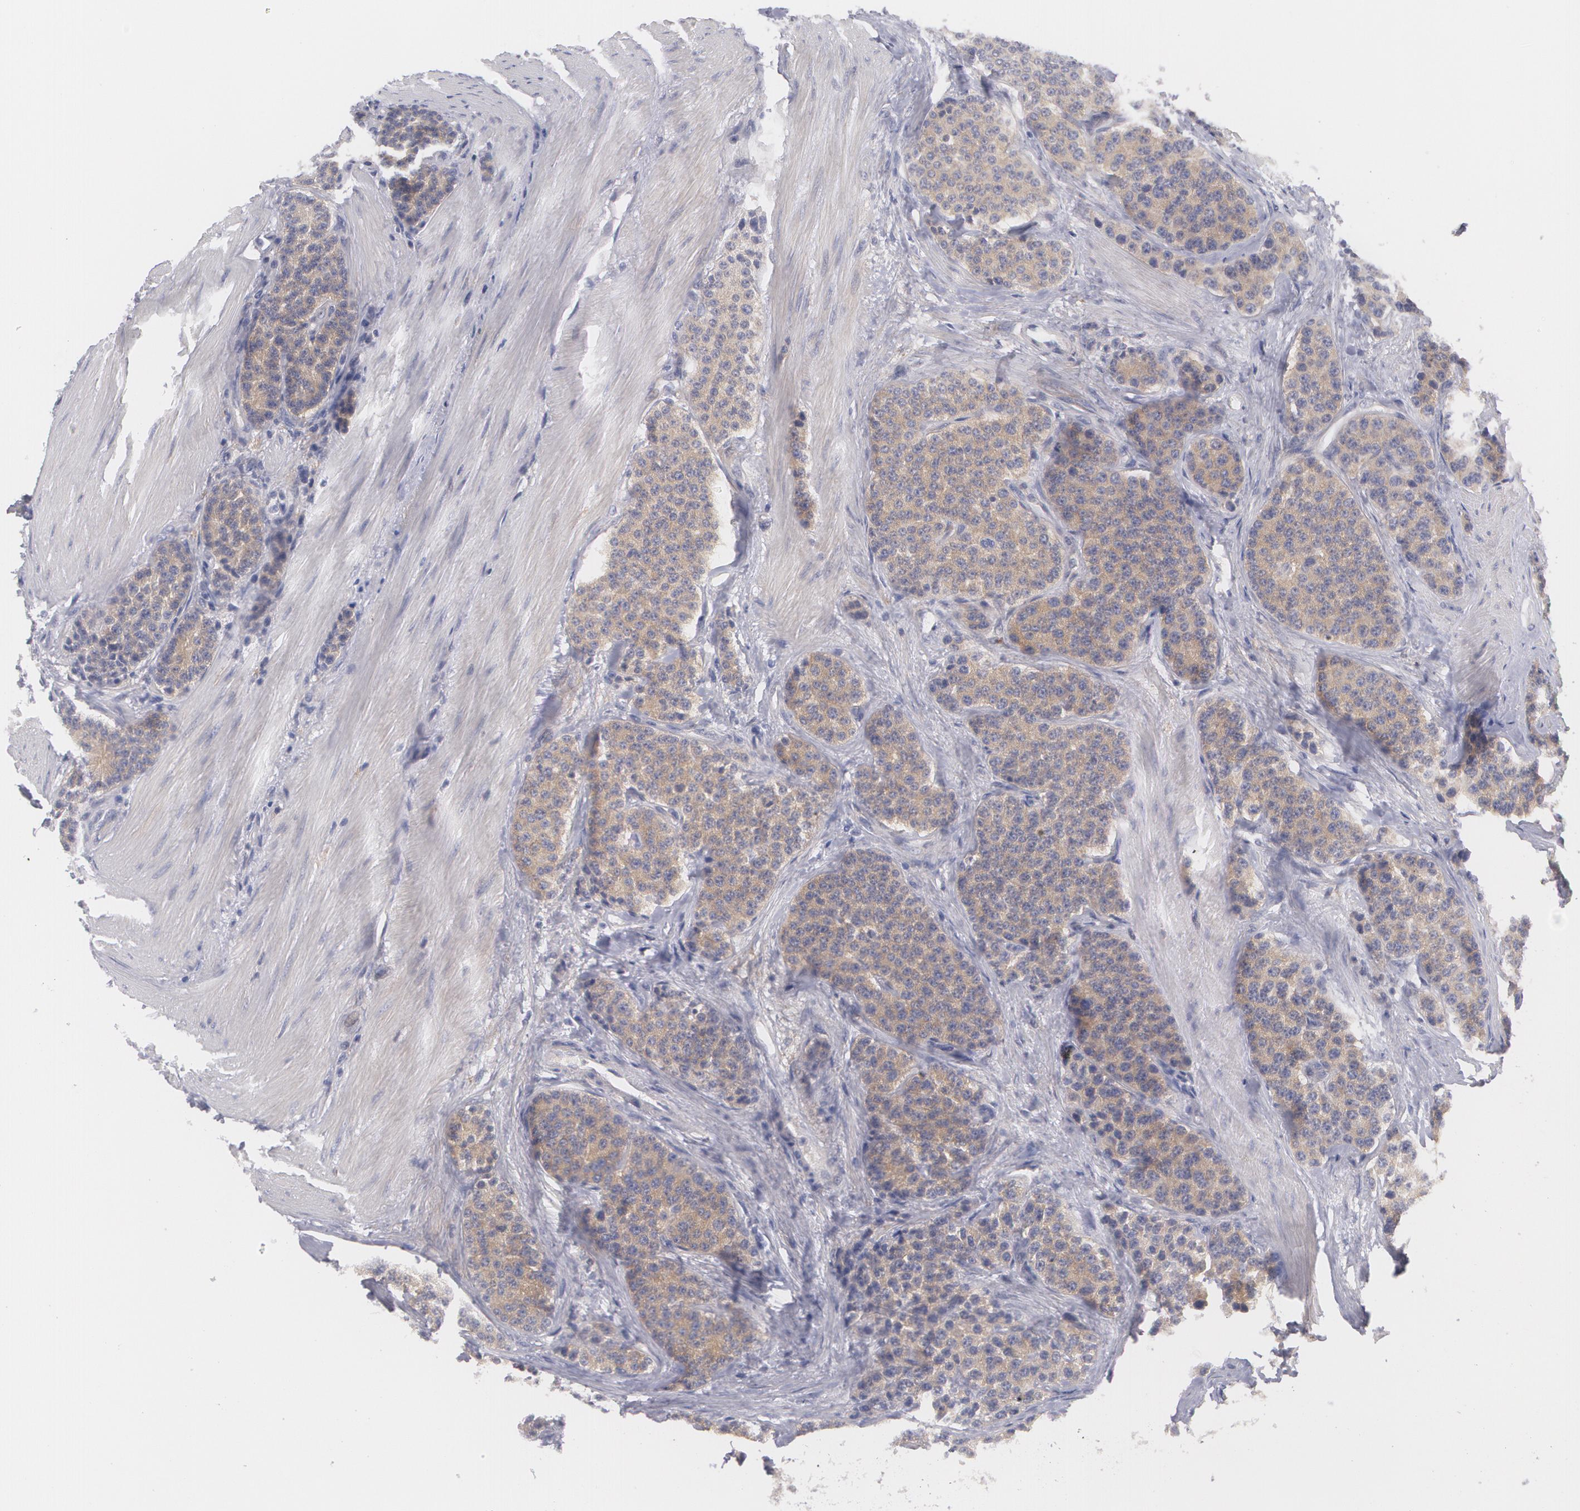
{"staining": {"intensity": "moderate", "quantity": ">75%", "location": "cytoplasmic/membranous"}, "tissue": "carcinoid", "cell_type": "Tumor cells", "image_type": "cancer", "snomed": [{"axis": "morphology", "description": "Carcinoid, malignant, NOS"}, {"axis": "topography", "description": "Stomach"}], "caption": "Carcinoid stained for a protein reveals moderate cytoplasmic/membranous positivity in tumor cells. (IHC, brightfield microscopy, high magnification).", "gene": "CASK", "patient": {"sex": "female", "age": 76}}